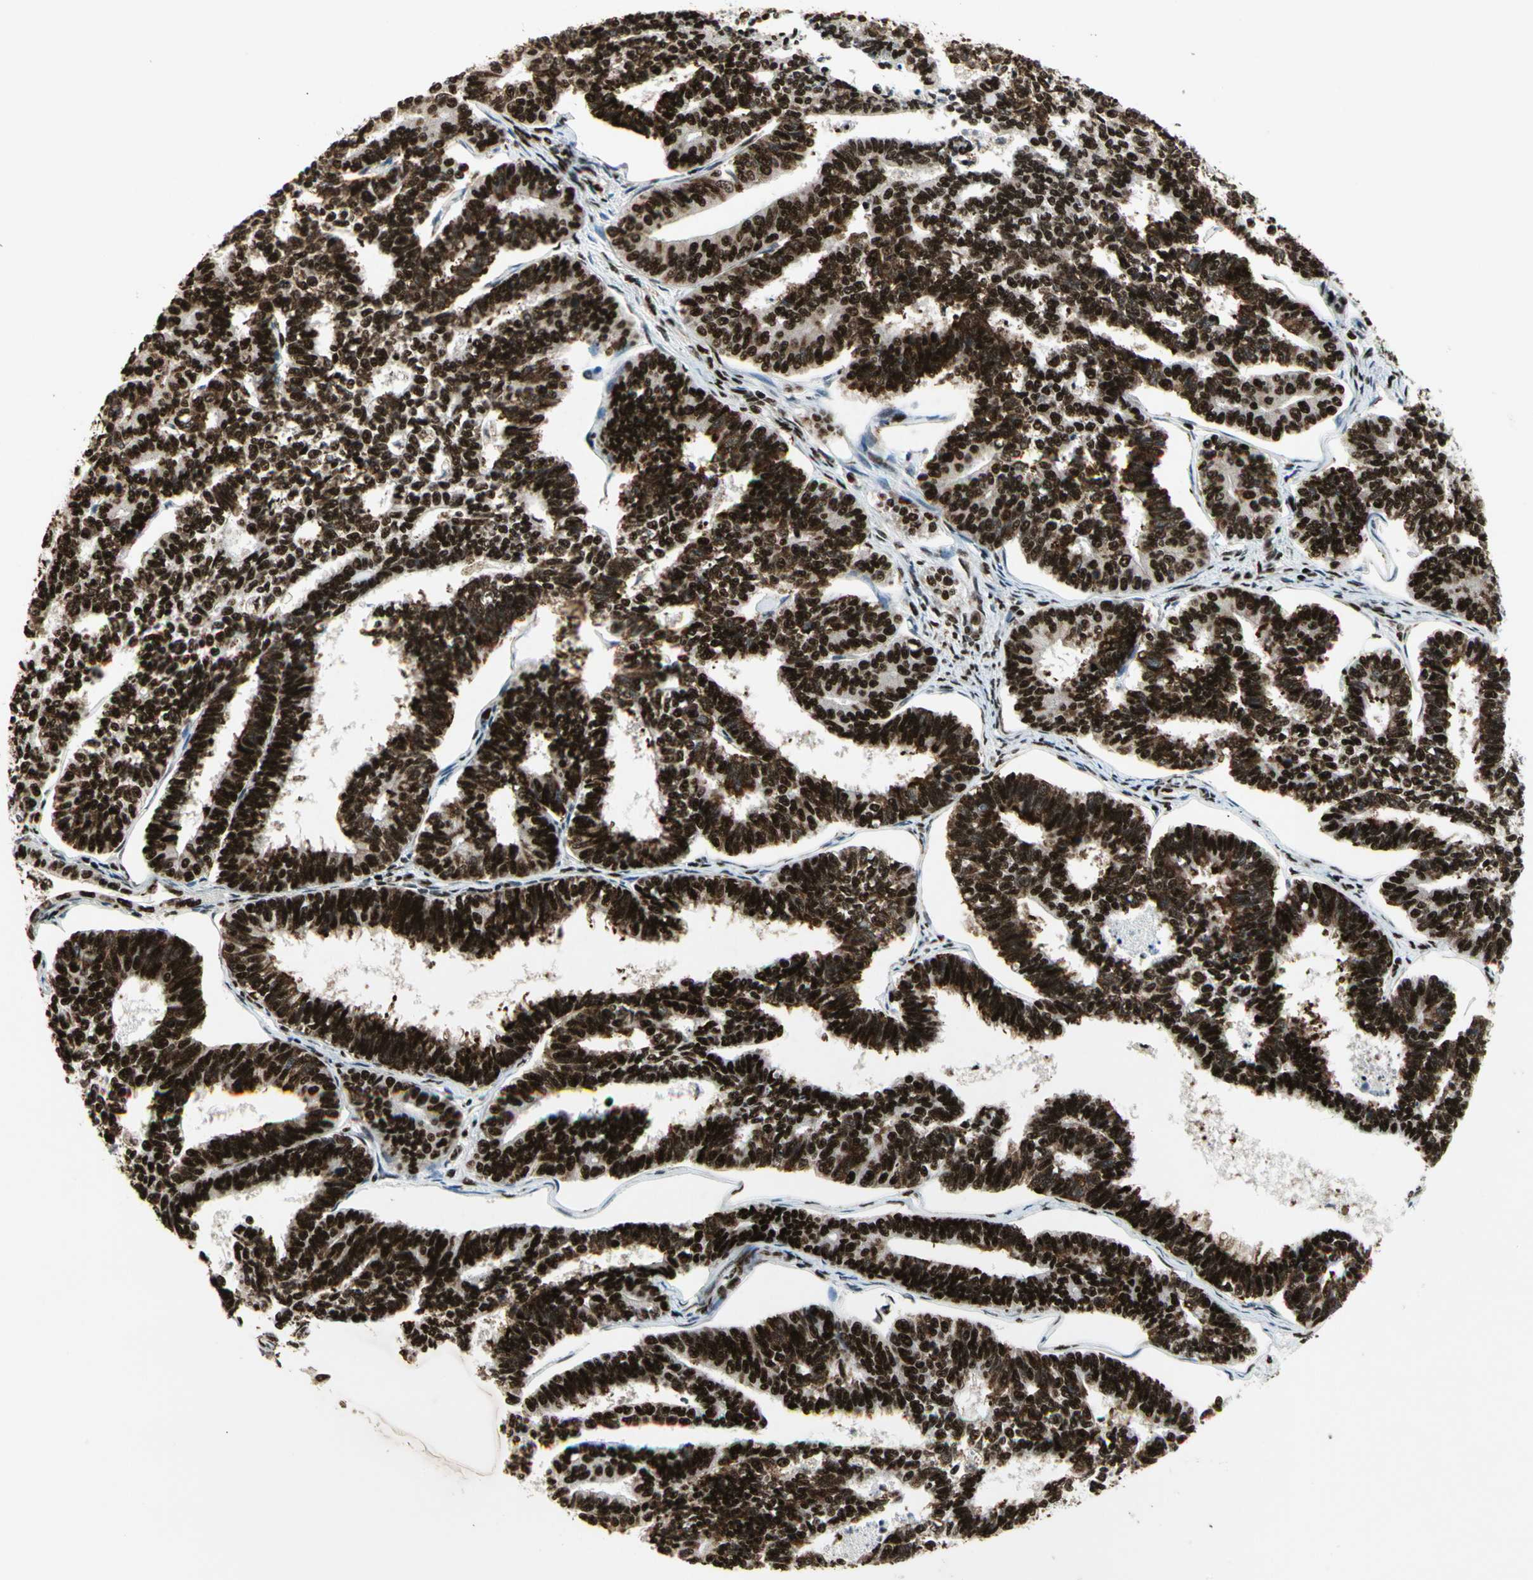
{"staining": {"intensity": "strong", "quantity": ">75%", "location": "nuclear"}, "tissue": "endometrial cancer", "cell_type": "Tumor cells", "image_type": "cancer", "snomed": [{"axis": "morphology", "description": "Adenocarcinoma, NOS"}, {"axis": "topography", "description": "Endometrium"}], "caption": "Strong nuclear protein positivity is present in approximately >75% of tumor cells in endometrial adenocarcinoma.", "gene": "SRSF11", "patient": {"sex": "female", "age": 70}}